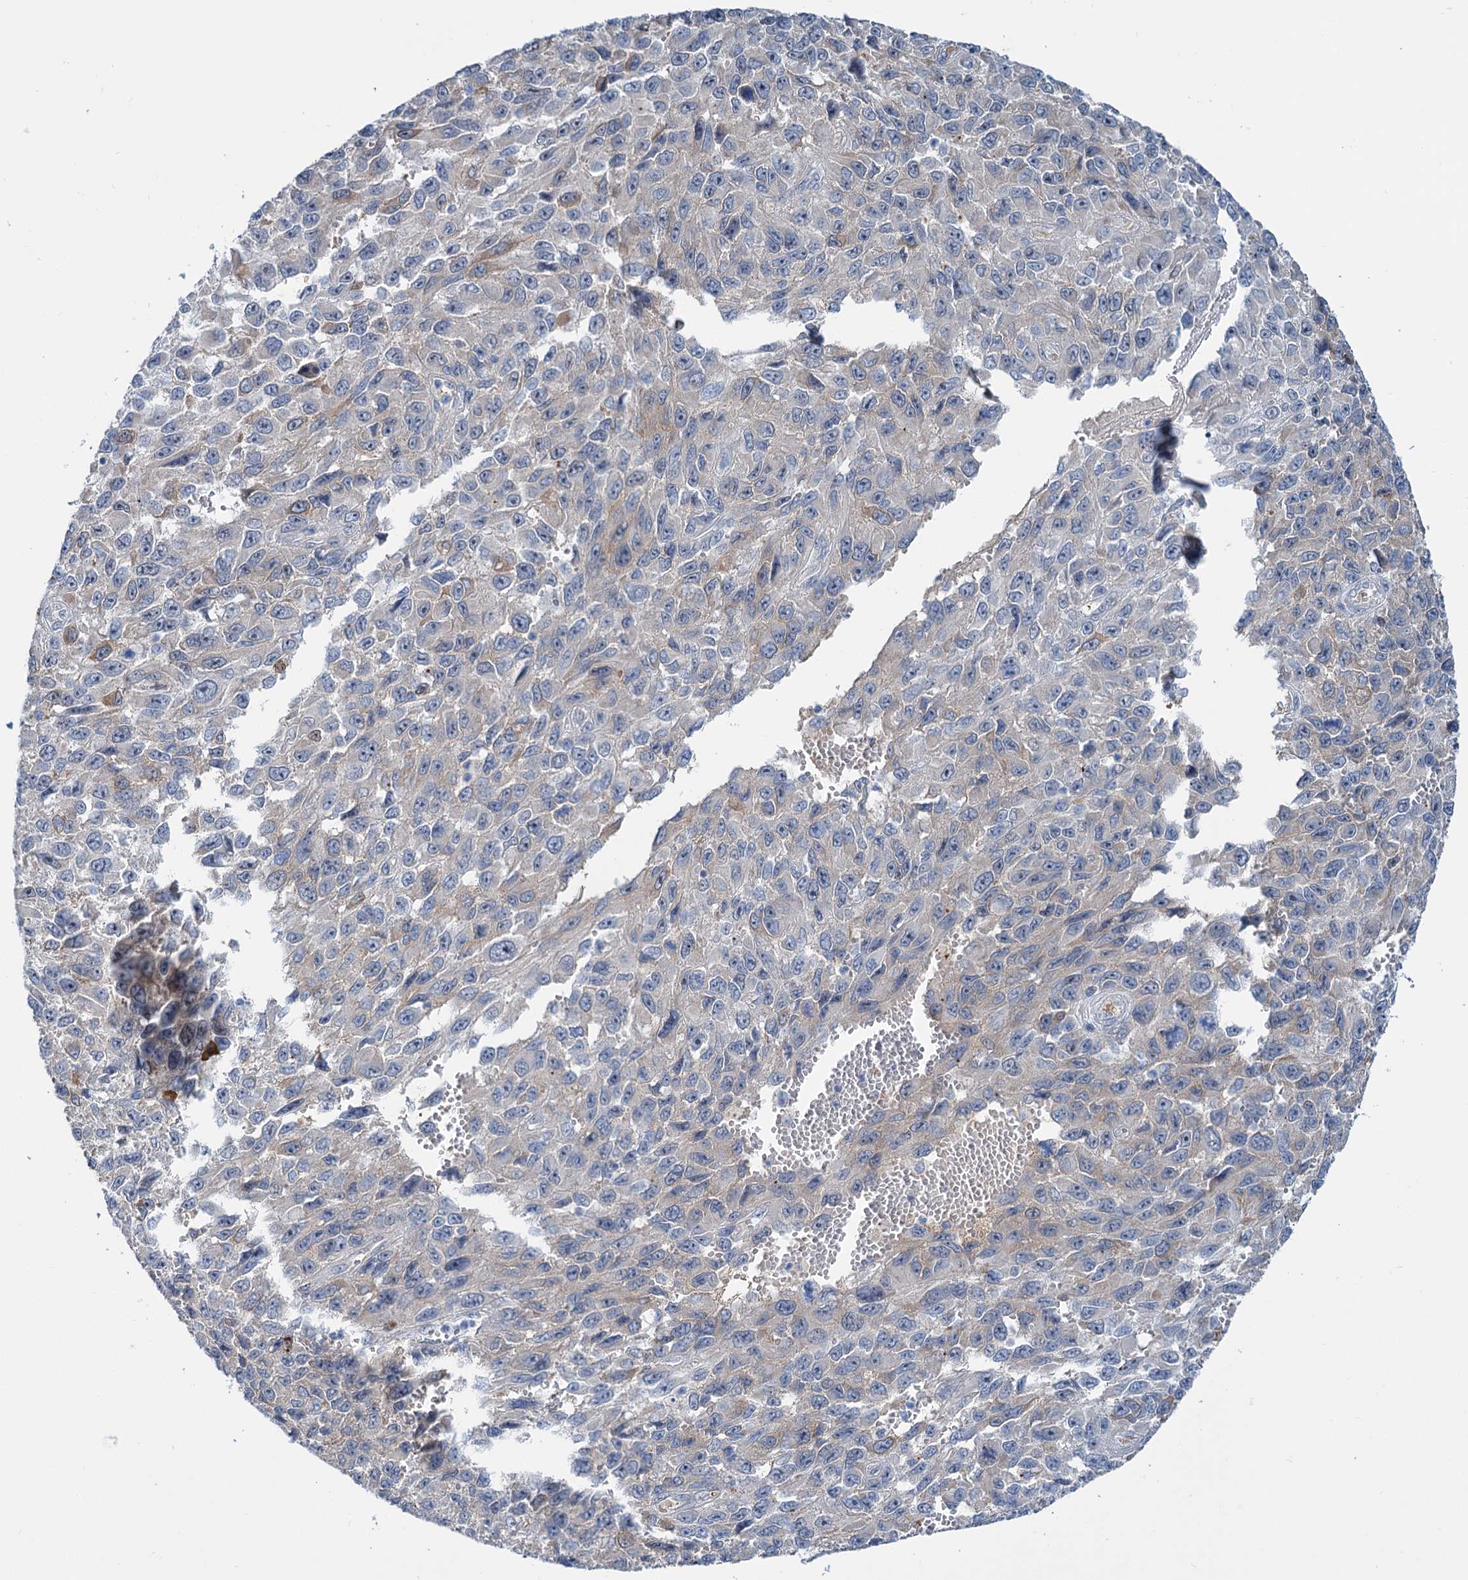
{"staining": {"intensity": "weak", "quantity": "<25%", "location": "cytoplasmic/membranous"}, "tissue": "melanoma", "cell_type": "Tumor cells", "image_type": "cancer", "snomed": [{"axis": "morphology", "description": "Normal tissue, NOS"}, {"axis": "morphology", "description": "Malignant melanoma, NOS"}, {"axis": "topography", "description": "Skin"}], "caption": "A micrograph of human melanoma is negative for staining in tumor cells. (DAB IHC with hematoxylin counter stain).", "gene": "LPIN1", "patient": {"sex": "female", "age": 96}}